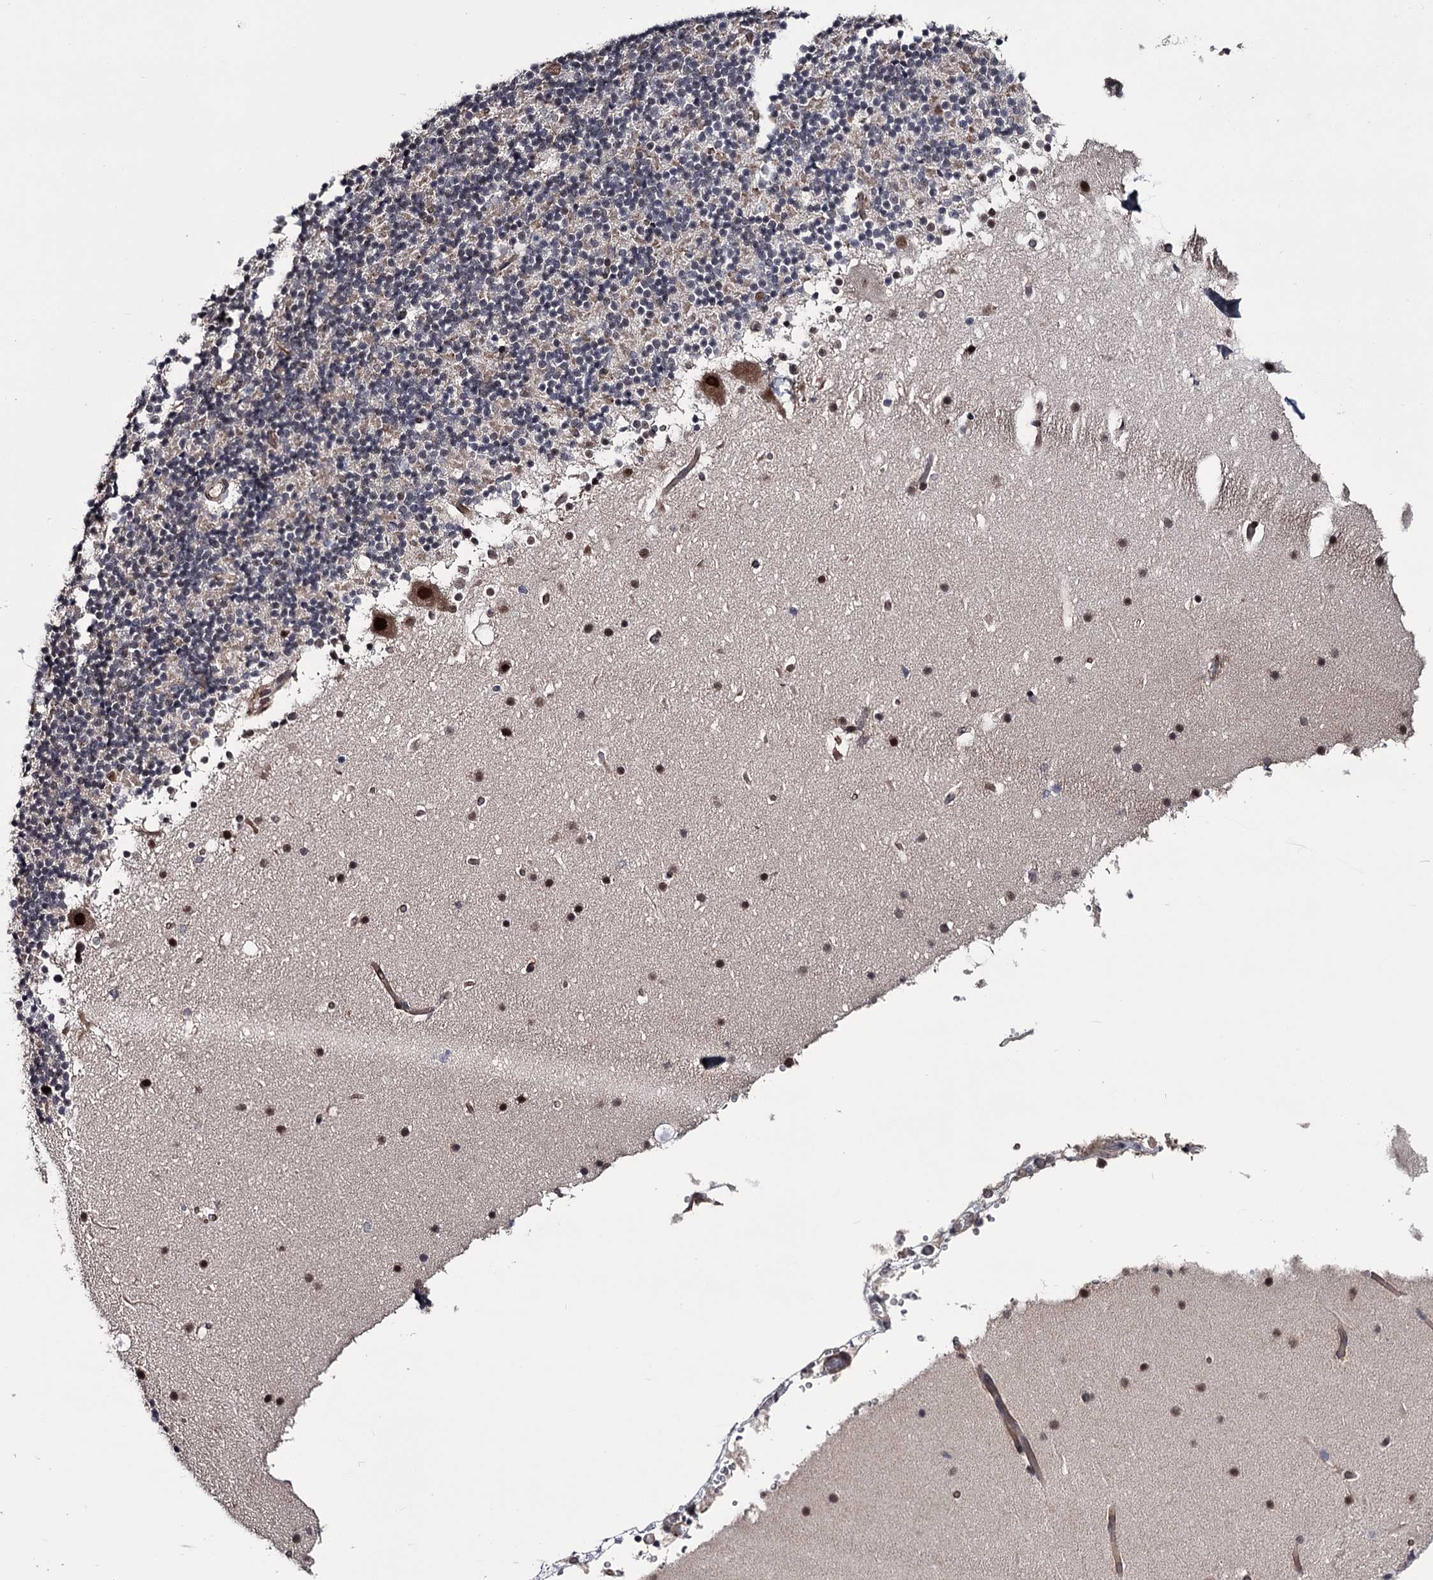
{"staining": {"intensity": "negative", "quantity": "none", "location": "none"}, "tissue": "cerebellum", "cell_type": "Cells in granular layer", "image_type": "normal", "snomed": [{"axis": "morphology", "description": "Normal tissue, NOS"}, {"axis": "topography", "description": "Cerebellum"}], "caption": "Immunohistochemical staining of benign cerebellum reveals no significant positivity in cells in granular layer.", "gene": "PRPF40B", "patient": {"sex": "male", "age": 57}}